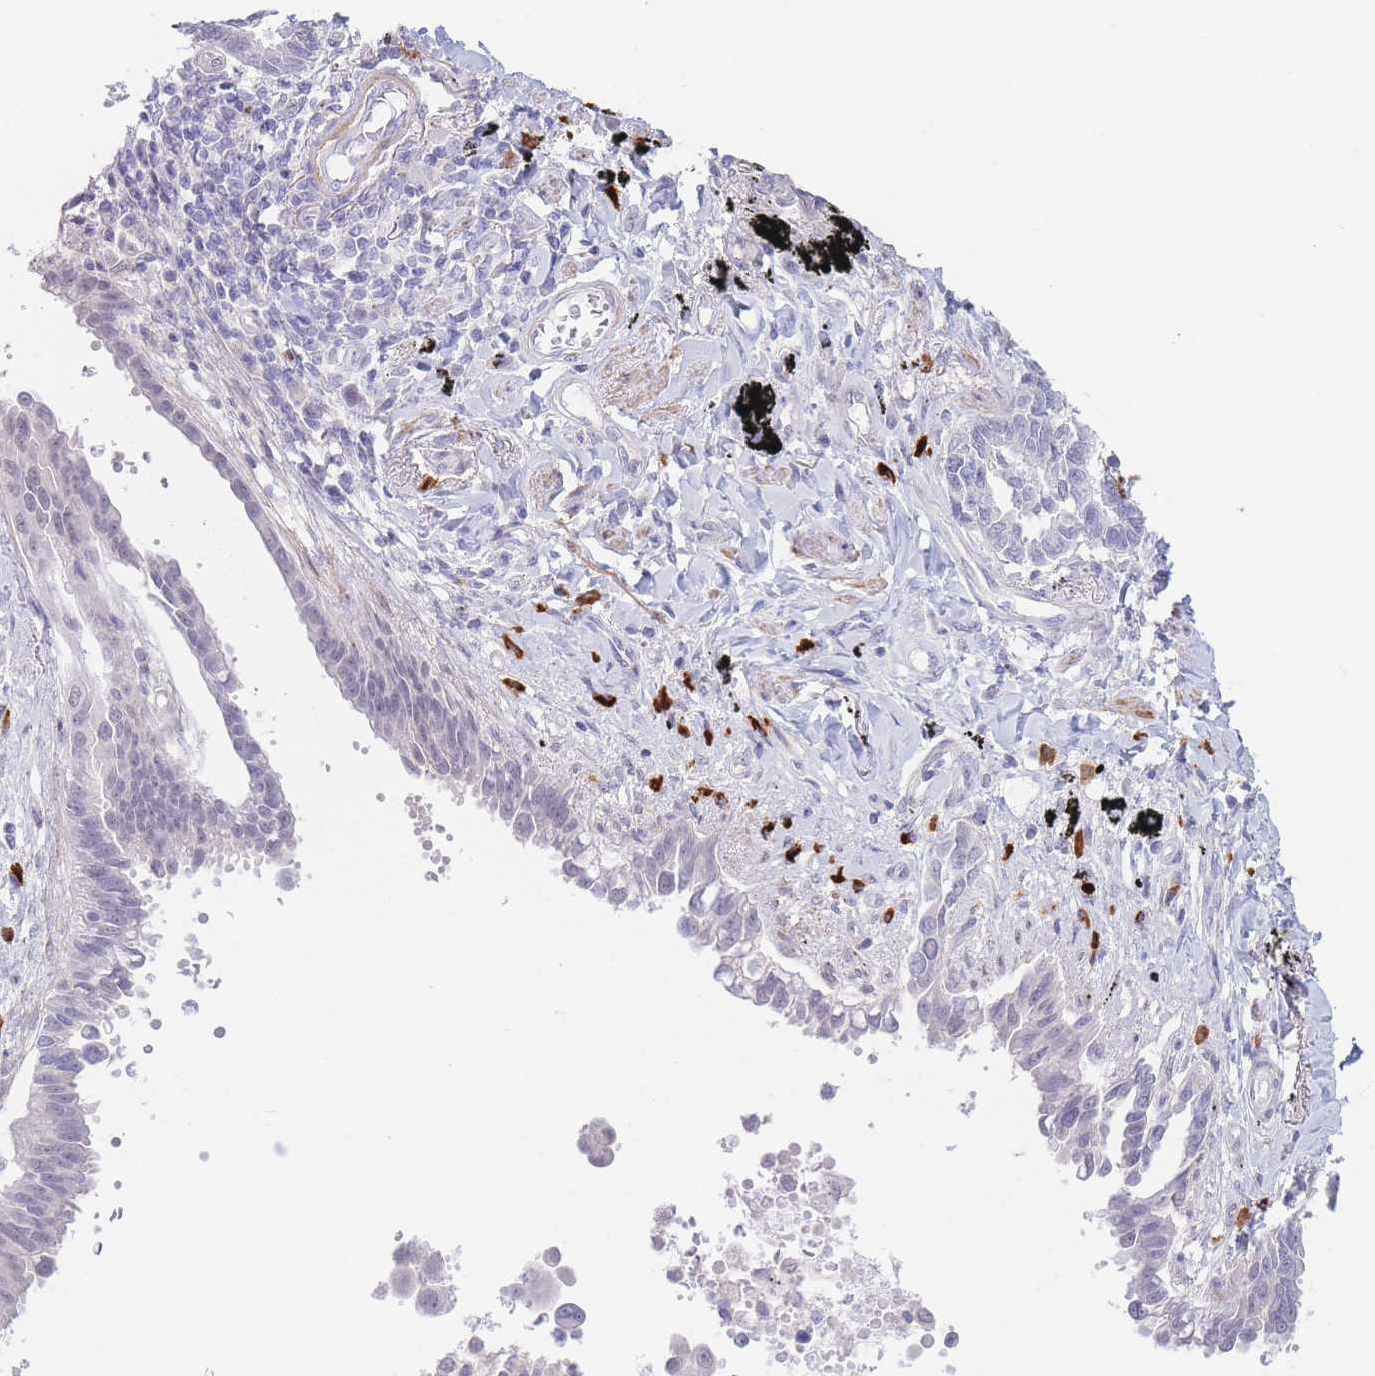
{"staining": {"intensity": "negative", "quantity": "none", "location": "none"}, "tissue": "lung cancer", "cell_type": "Tumor cells", "image_type": "cancer", "snomed": [{"axis": "morphology", "description": "Adenocarcinoma, NOS"}, {"axis": "topography", "description": "Lung"}], "caption": "A micrograph of lung cancer (adenocarcinoma) stained for a protein displays no brown staining in tumor cells. (Brightfield microscopy of DAB IHC at high magnification).", "gene": "ASAP3", "patient": {"sex": "male", "age": 67}}